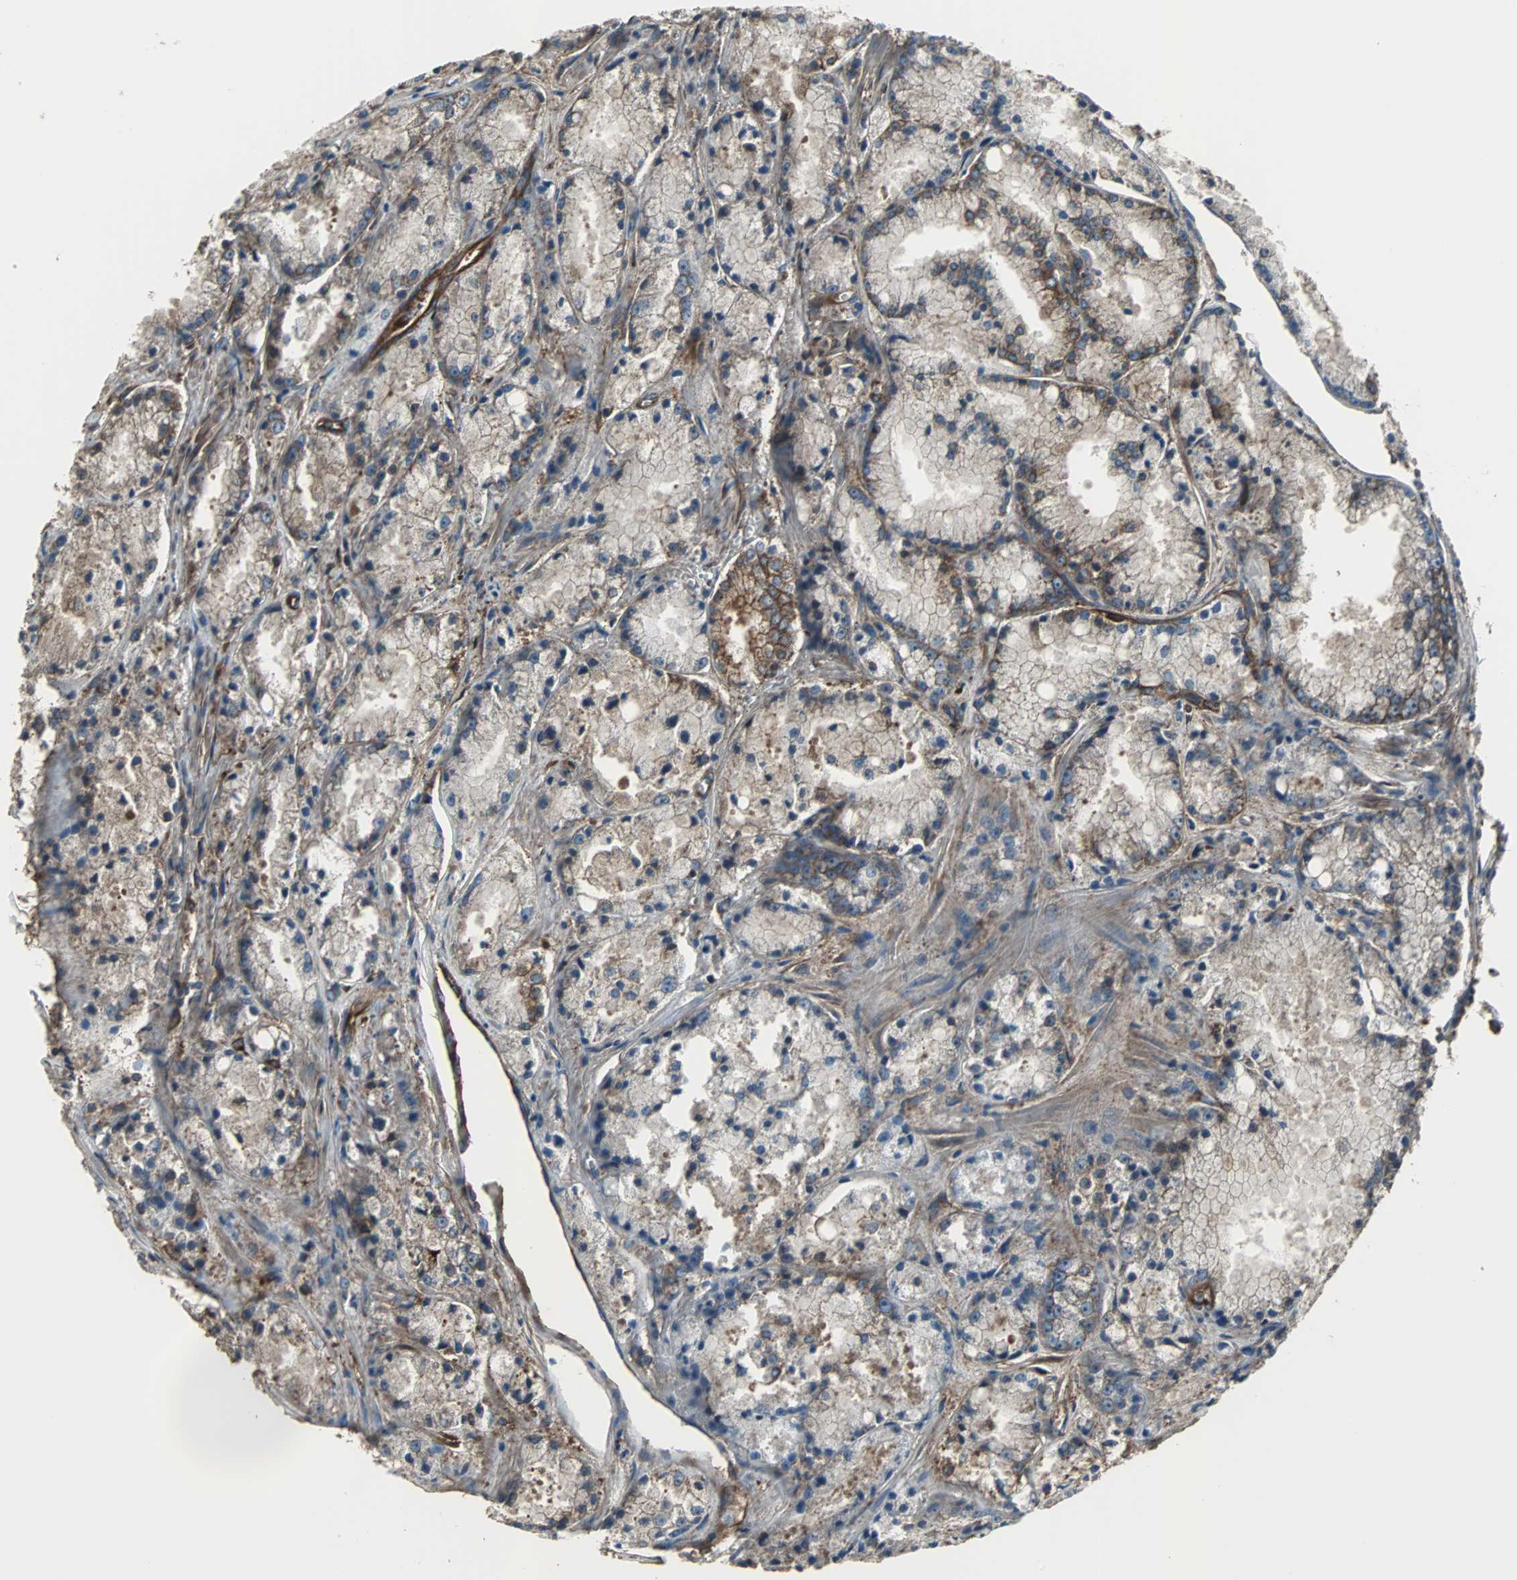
{"staining": {"intensity": "moderate", "quantity": "25%-75%", "location": "cytoplasmic/membranous"}, "tissue": "prostate cancer", "cell_type": "Tumor cells", "image_type": "cancer", "snomed": [{"axis": "morphology", "description": "Adenocarcinoma, Low grade"}, {"axis": "topography", "description": "Prostate"}], "caption": "A micrograph of human low-grade adenocarcinoma (prostate) stained for a protein displays moderate cytoplasmic/membranous brown staining in tumor cells.", "gene": "ACTN1", "patient": {"sex": "male", "age": 64}}